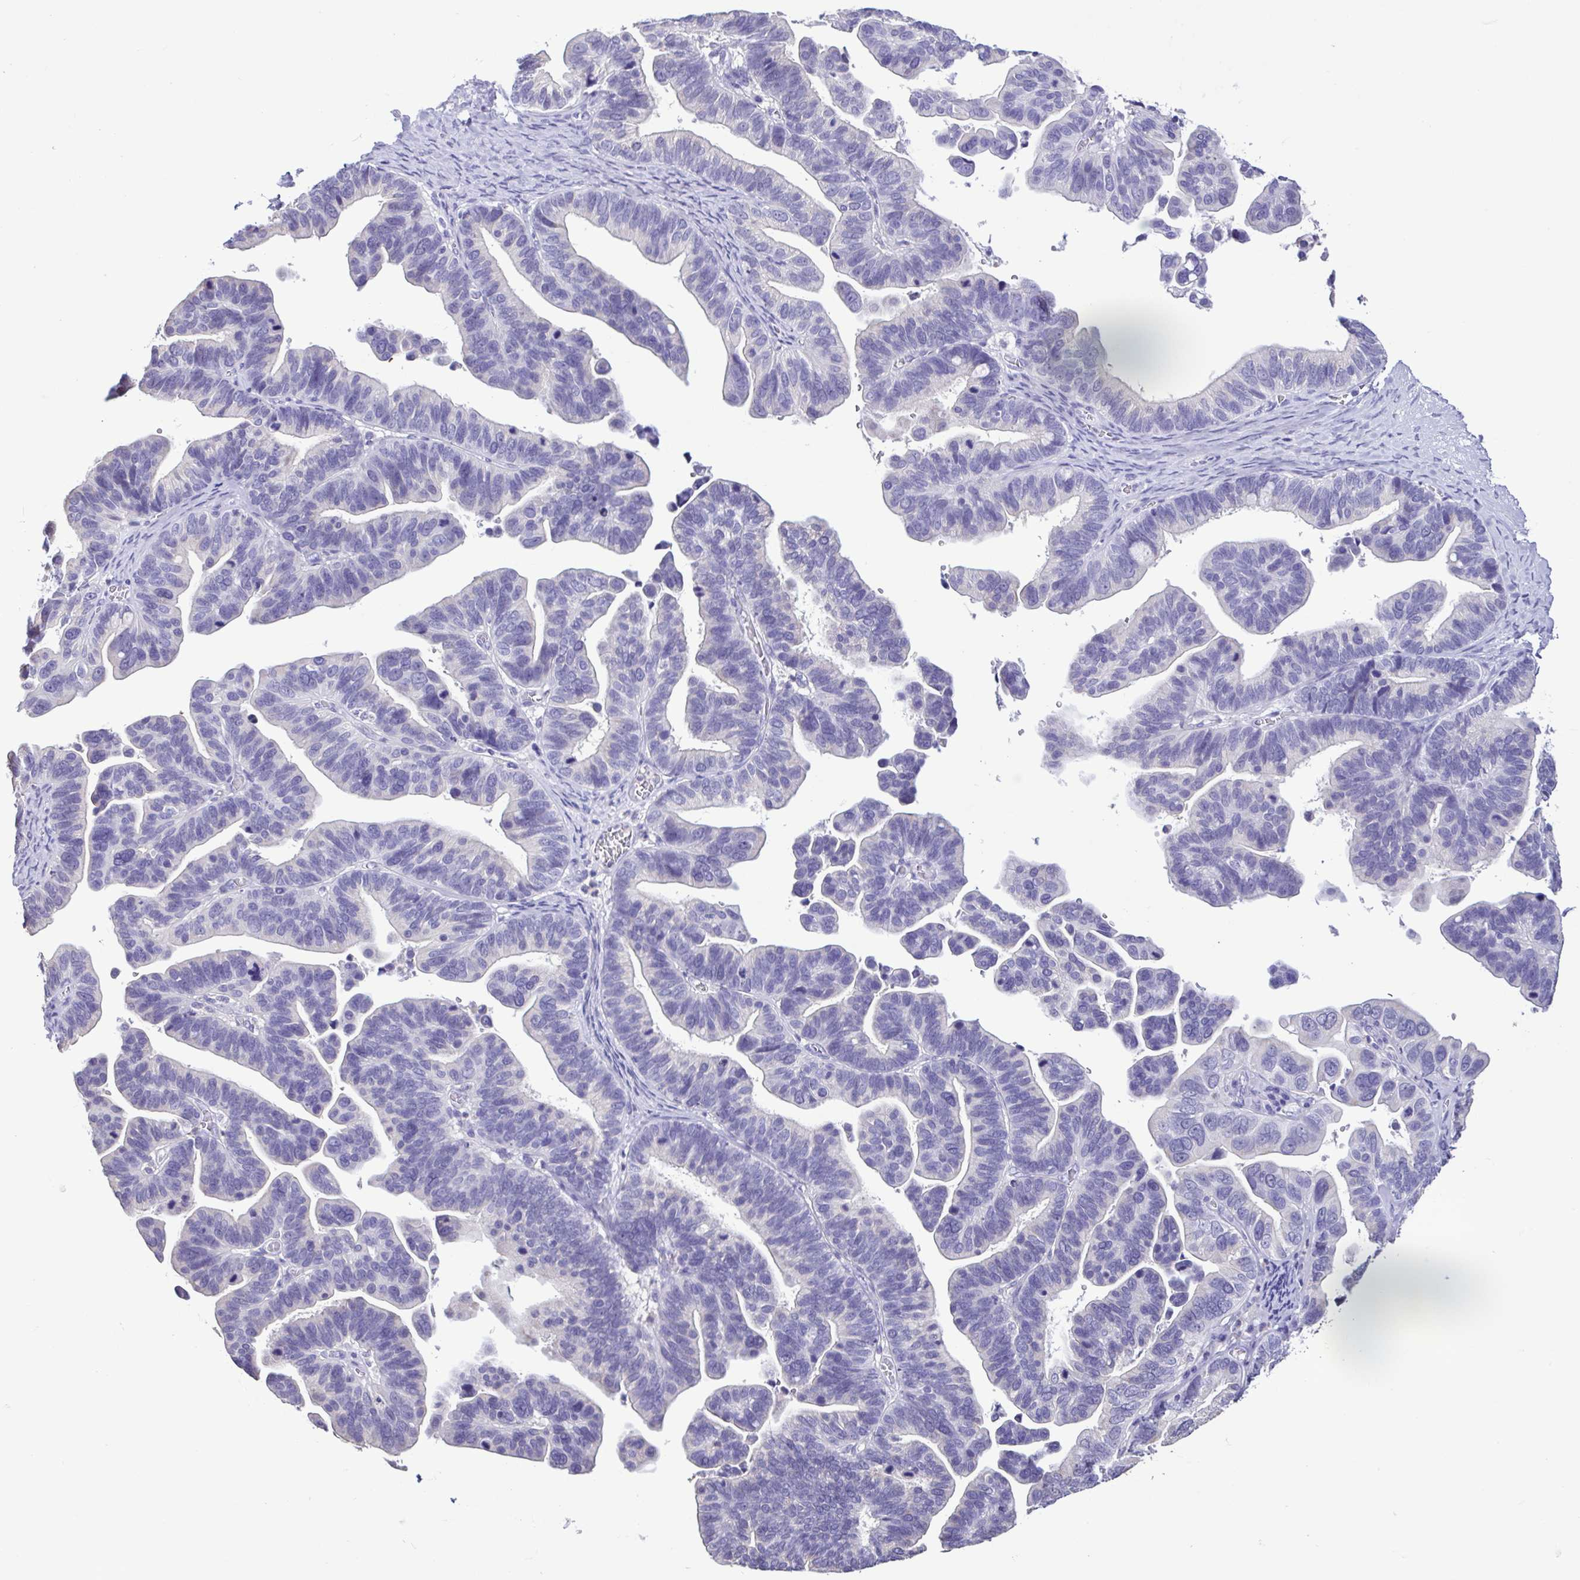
{"staining": {"intensity": "negative", "quantity": "none", "location": "none"}, "tissue": "ovarian cancer", "cell_type": "Tumor cells", "image_type": "cancer", "snomed": [{"axis": "morphology", "description": "Cystadenocarcinoma, serous, NOS"}, {"axis": "topography", "description": "Ovary"}], "caption": "The micrograph shows no significant positivity in tumor cells of serous cystadenocarcinoma (ovarian).", "gene": "CBY2", "patient": {"sex": "female", "age": 56}}